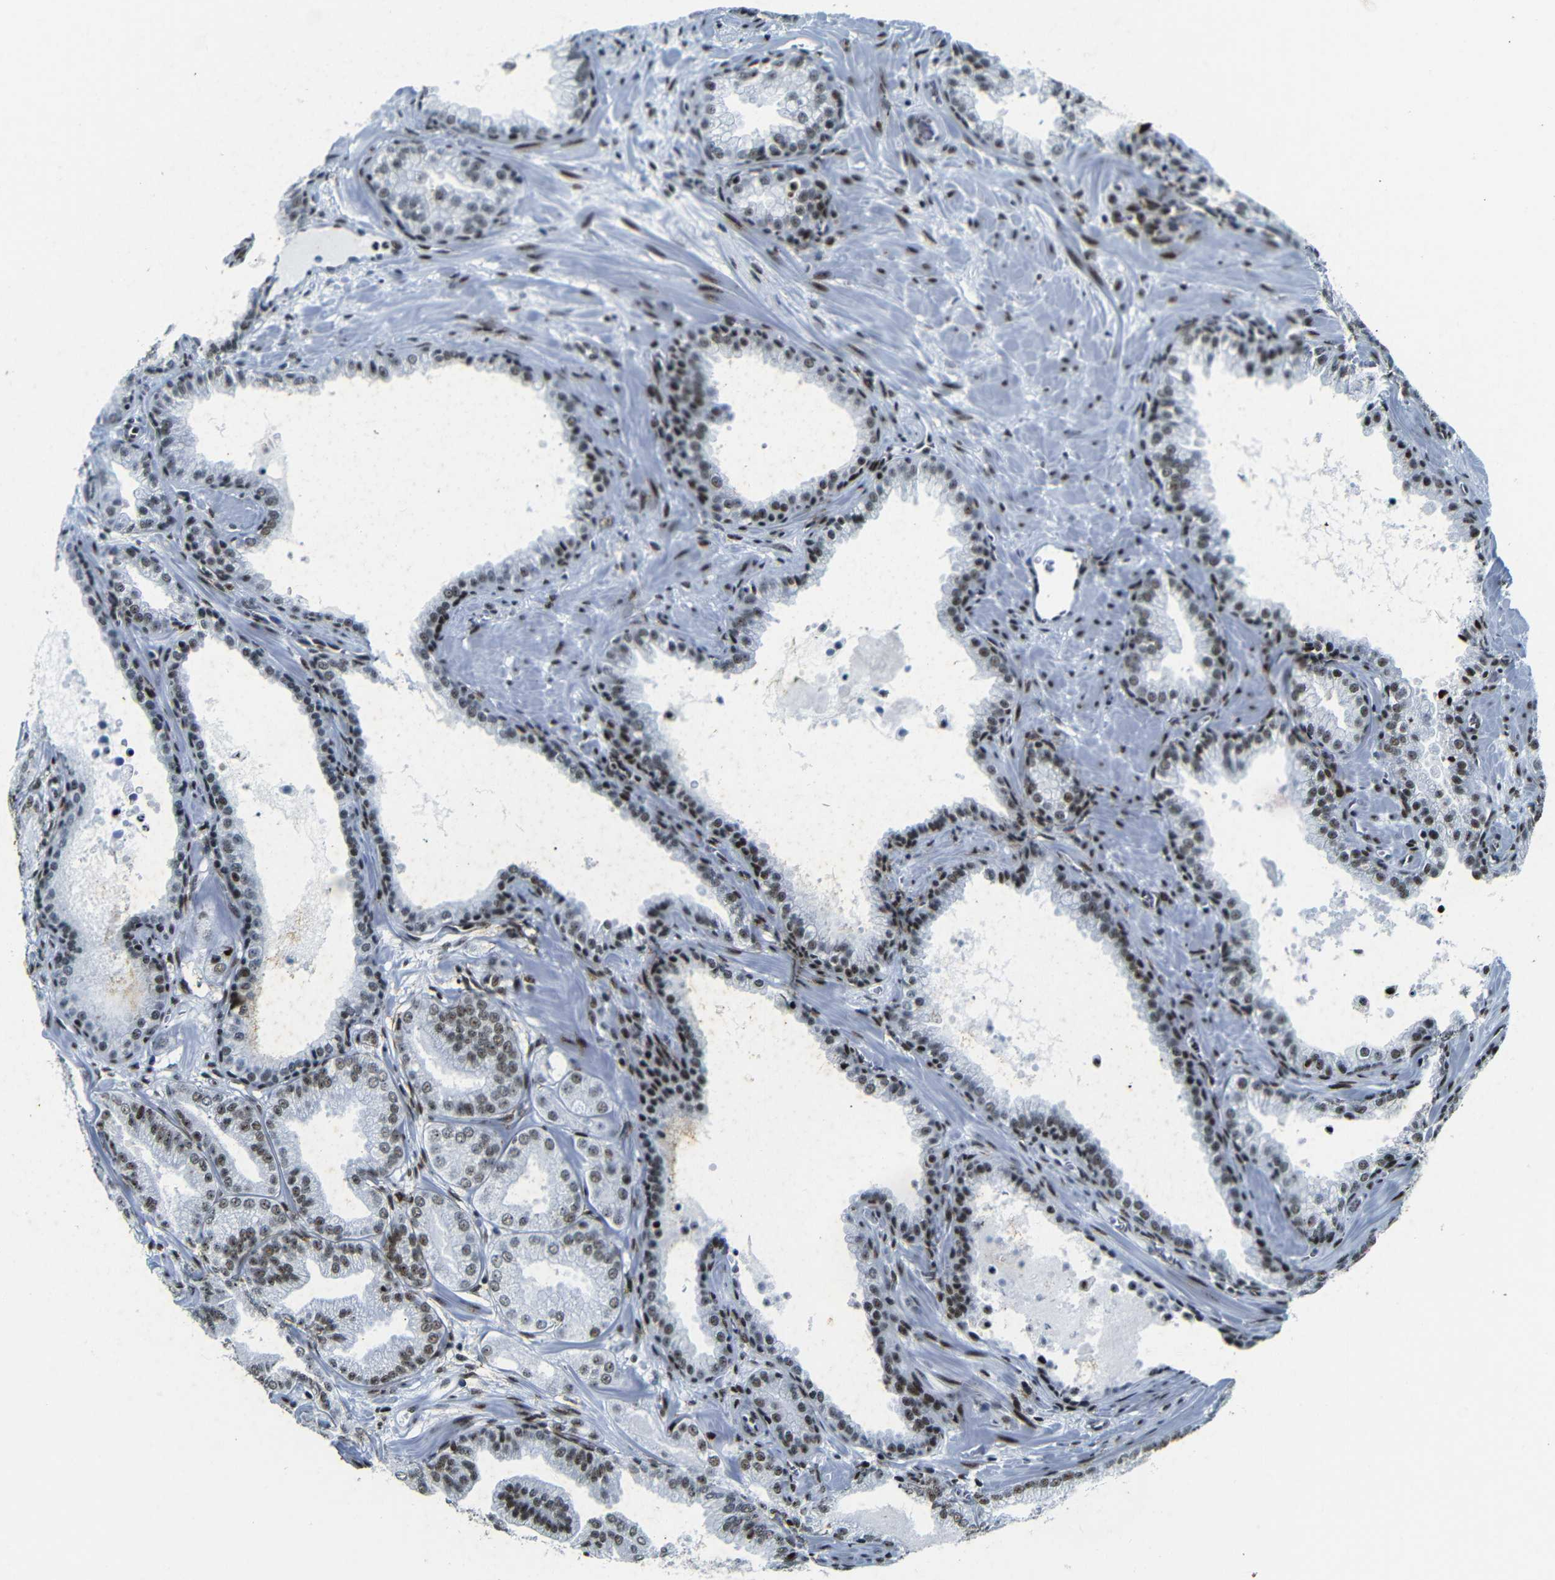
{"staining": {"intensity": "moderate", "quantity": "25%-75%", "location": "nuclear"}, "tissue": "prostate cancer", "cell_type": "Tumor cells", "image_type": "cancer", "snomed": [{"axis": "morphology", "description": "Adenocarcinoma, Low grade"}, {"axis": "topography", "description": "Prostate"}], "caption": "Human prostate adenocarcinoma (low-grade) stained with a brown dye demonstrates moderate nuclear positive expression in about 25%-75% of tumor cells.", "gene": "SRSF1", "patient": {"sex": "male", "age": 59}}